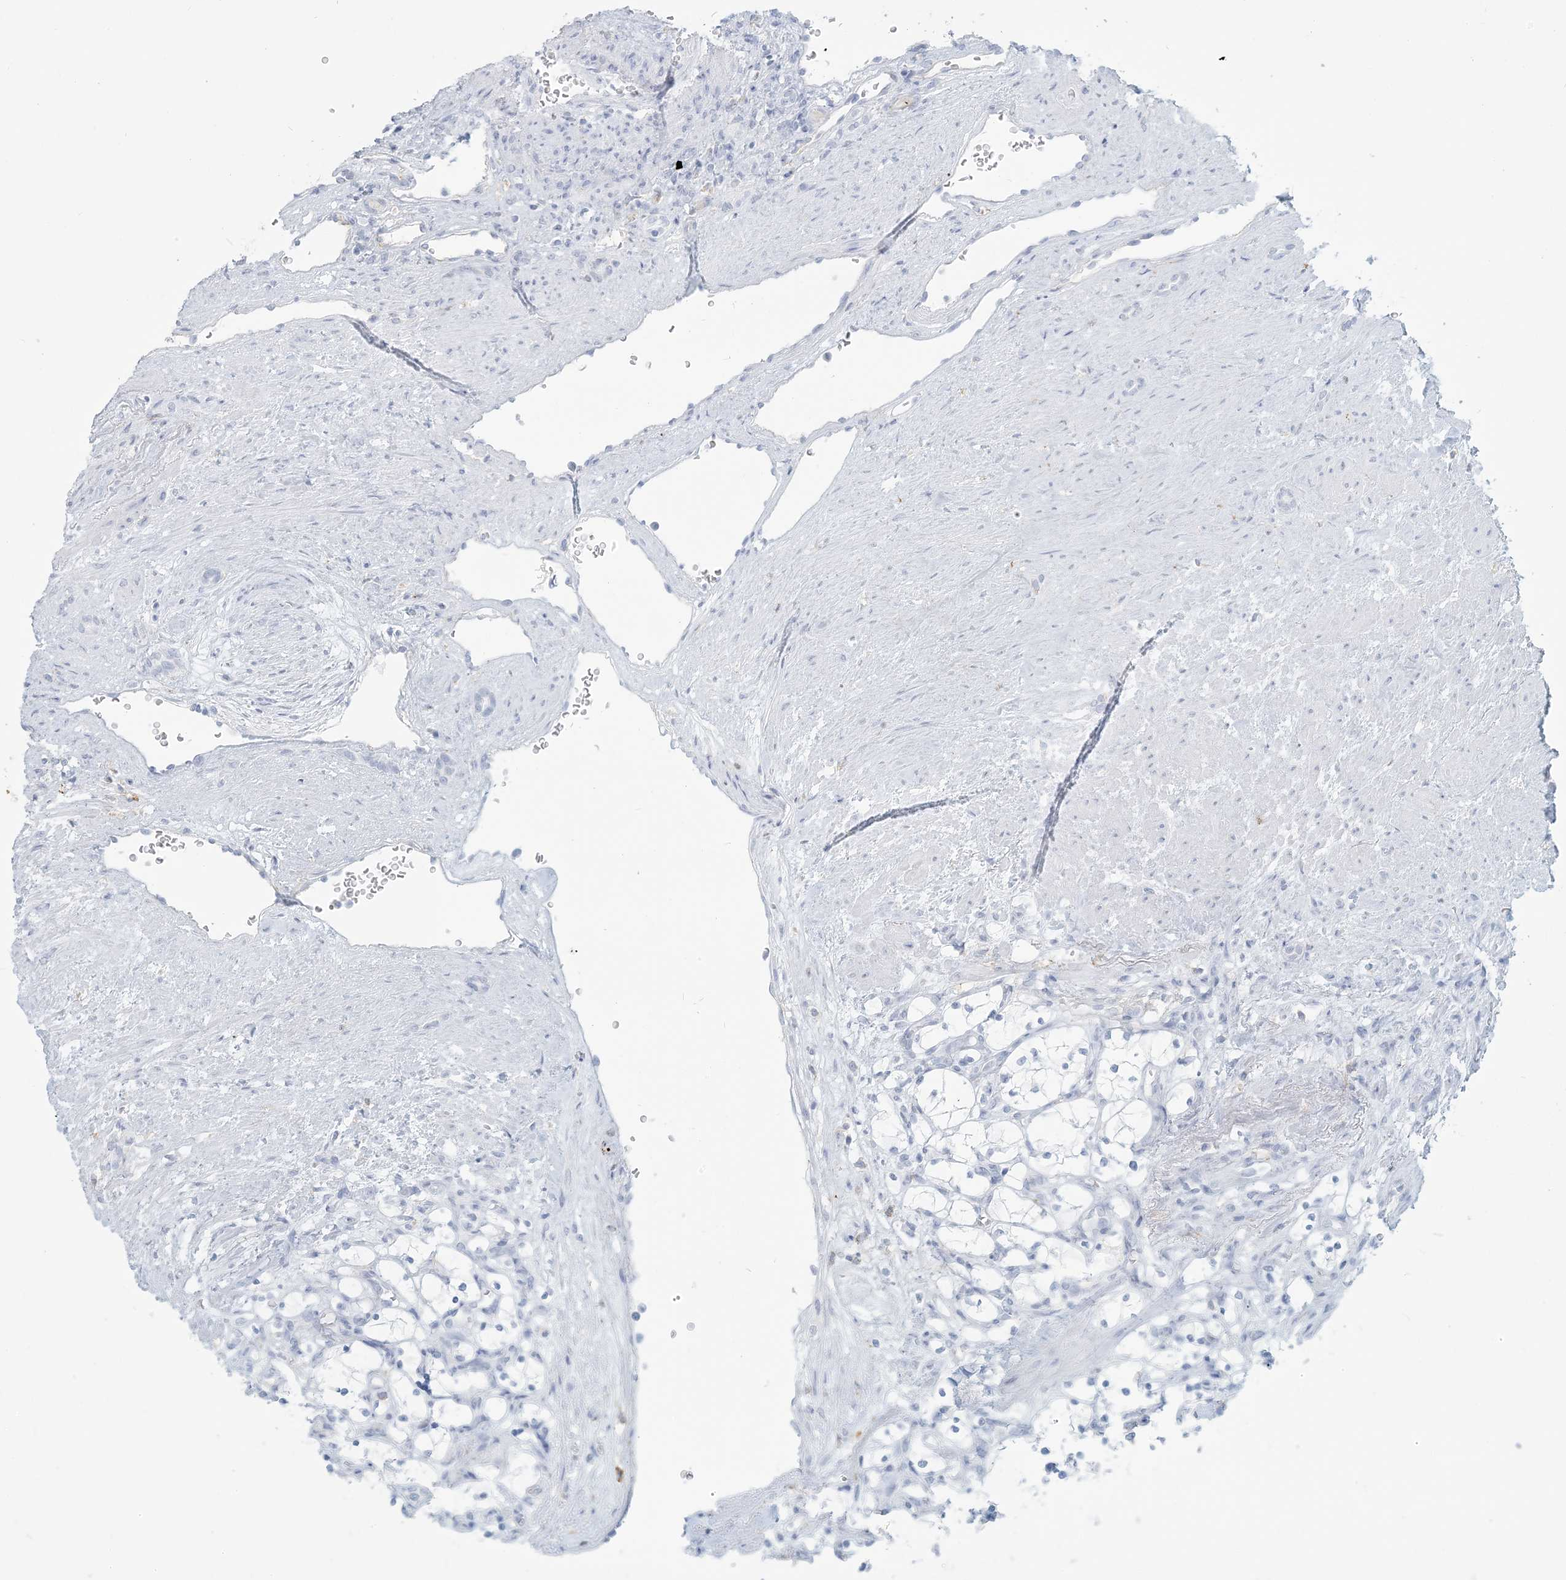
{"staining": {"intensity": "negative", "quantity": "none", "location": "none"}, "tissue": "renal cancer", "cell_type": "Tumor cells", "image_type": "cancer", "snomed": [{"axis": "morphology", "description": "Adenocarcinoma, NOS"}, {"axis": "topography", "description": "Kidney"}], "caption": "Histopathology image shows no protein expression in tumor cells of renal cancer (adenocarcinoma) tissue. The staining is performed using DAB (3,3'-diaminobenzidine) brown chromogen with nuclei counter-stained in using hematoxylin.", "gene": "HLA-DRB1", "patient": {"sex": "female", "age": 69}}